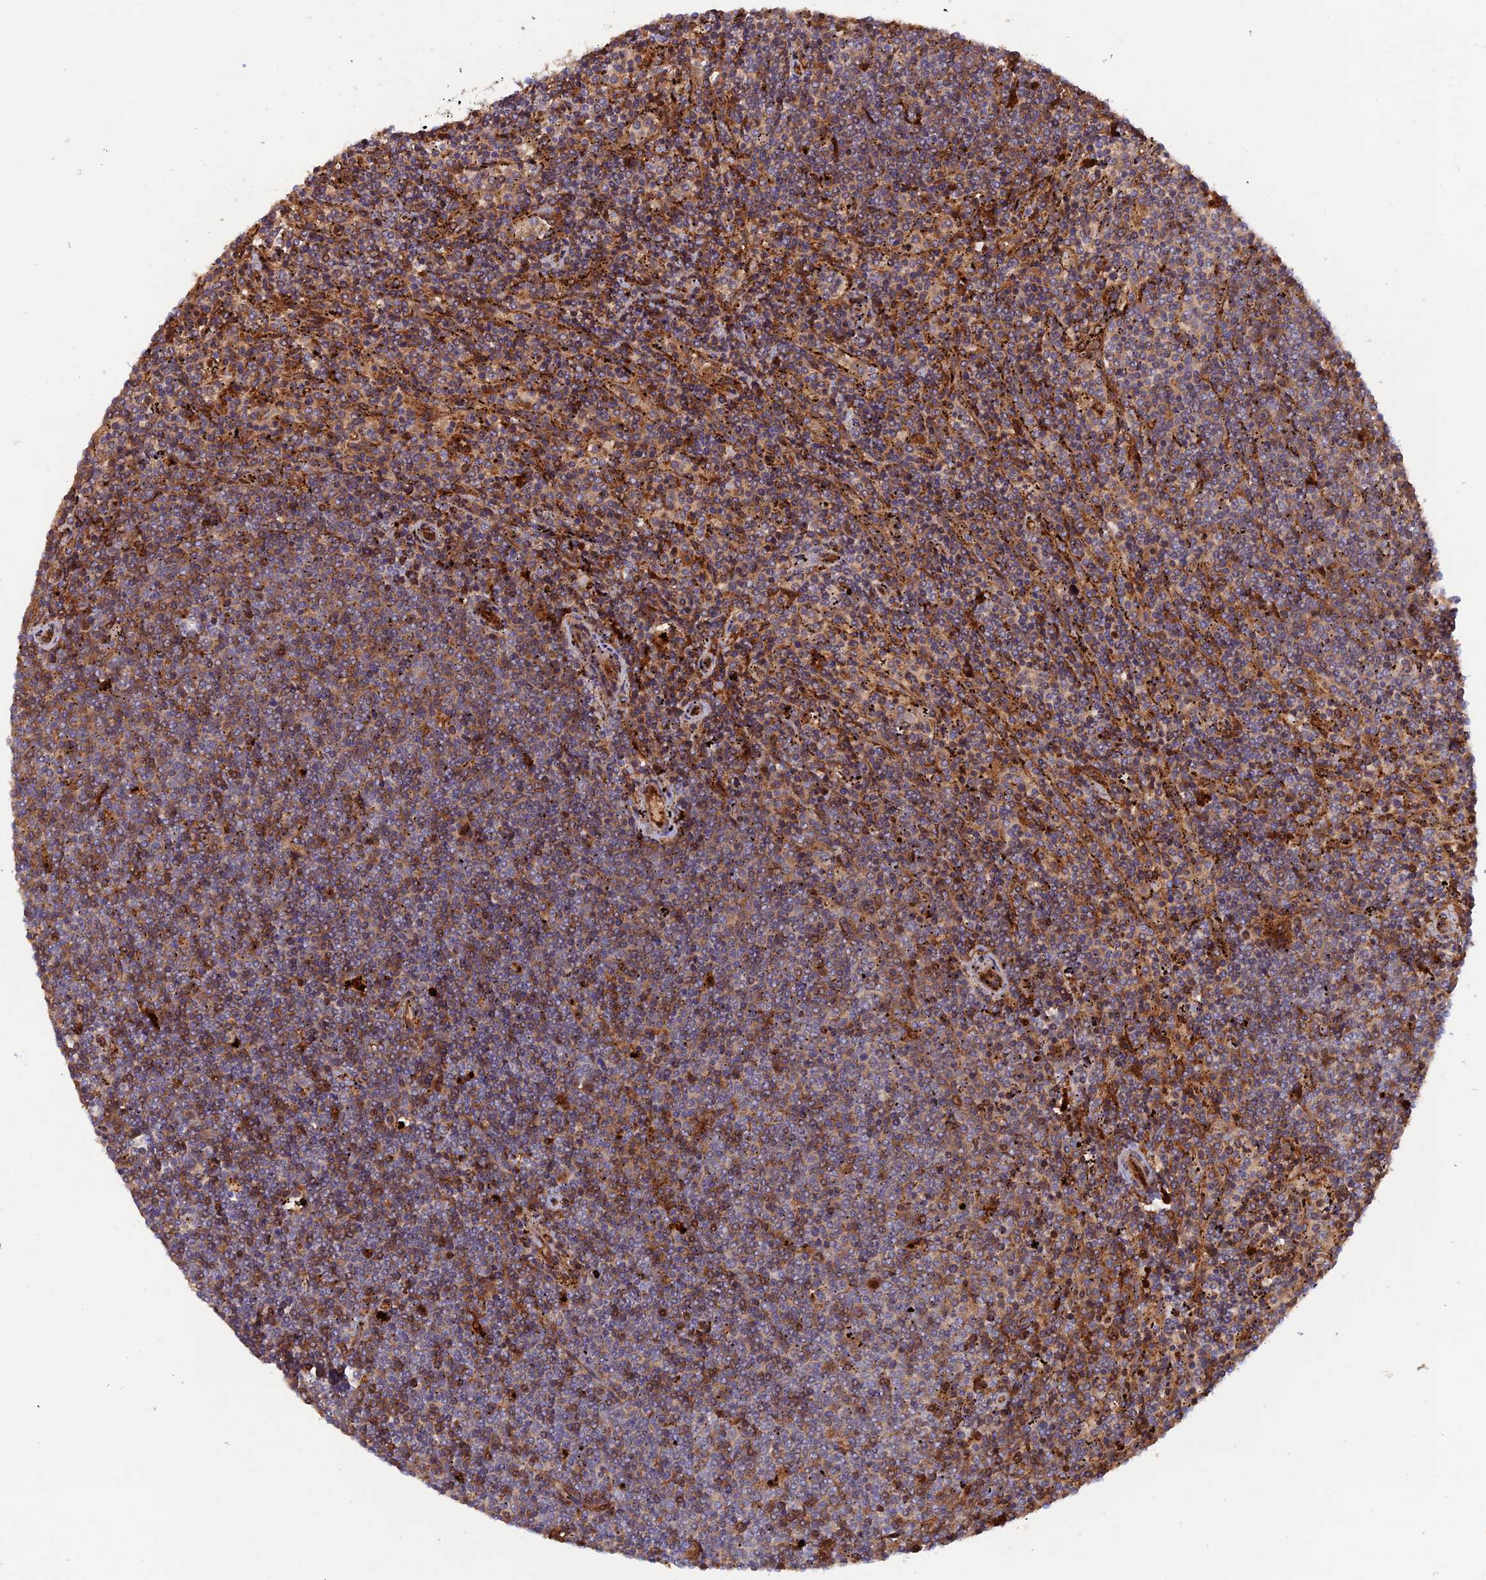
{"staining": {"intensity": "weak", "quantity": "<25%", "location": "cytoplasmic/membranous"}, "tissue": "lymphoma", "cell_type": "Tumor cells", "image_type": "cancer", "snomed": [{"axis": "morphology", "description": "Malignant lymphoma, non-Hodgkin's type, Low grade"}, {"axis": "topography", "description": "Spleen"}], "caption": "This is a photomicrograph of immunohistochemistry staining of low-grade malignant lymphoma, non-Hodgkin's type, which shows no staining in tumor cells.", "gene": "GMCL1", "patient": {"sex": "female", "age": 50}}